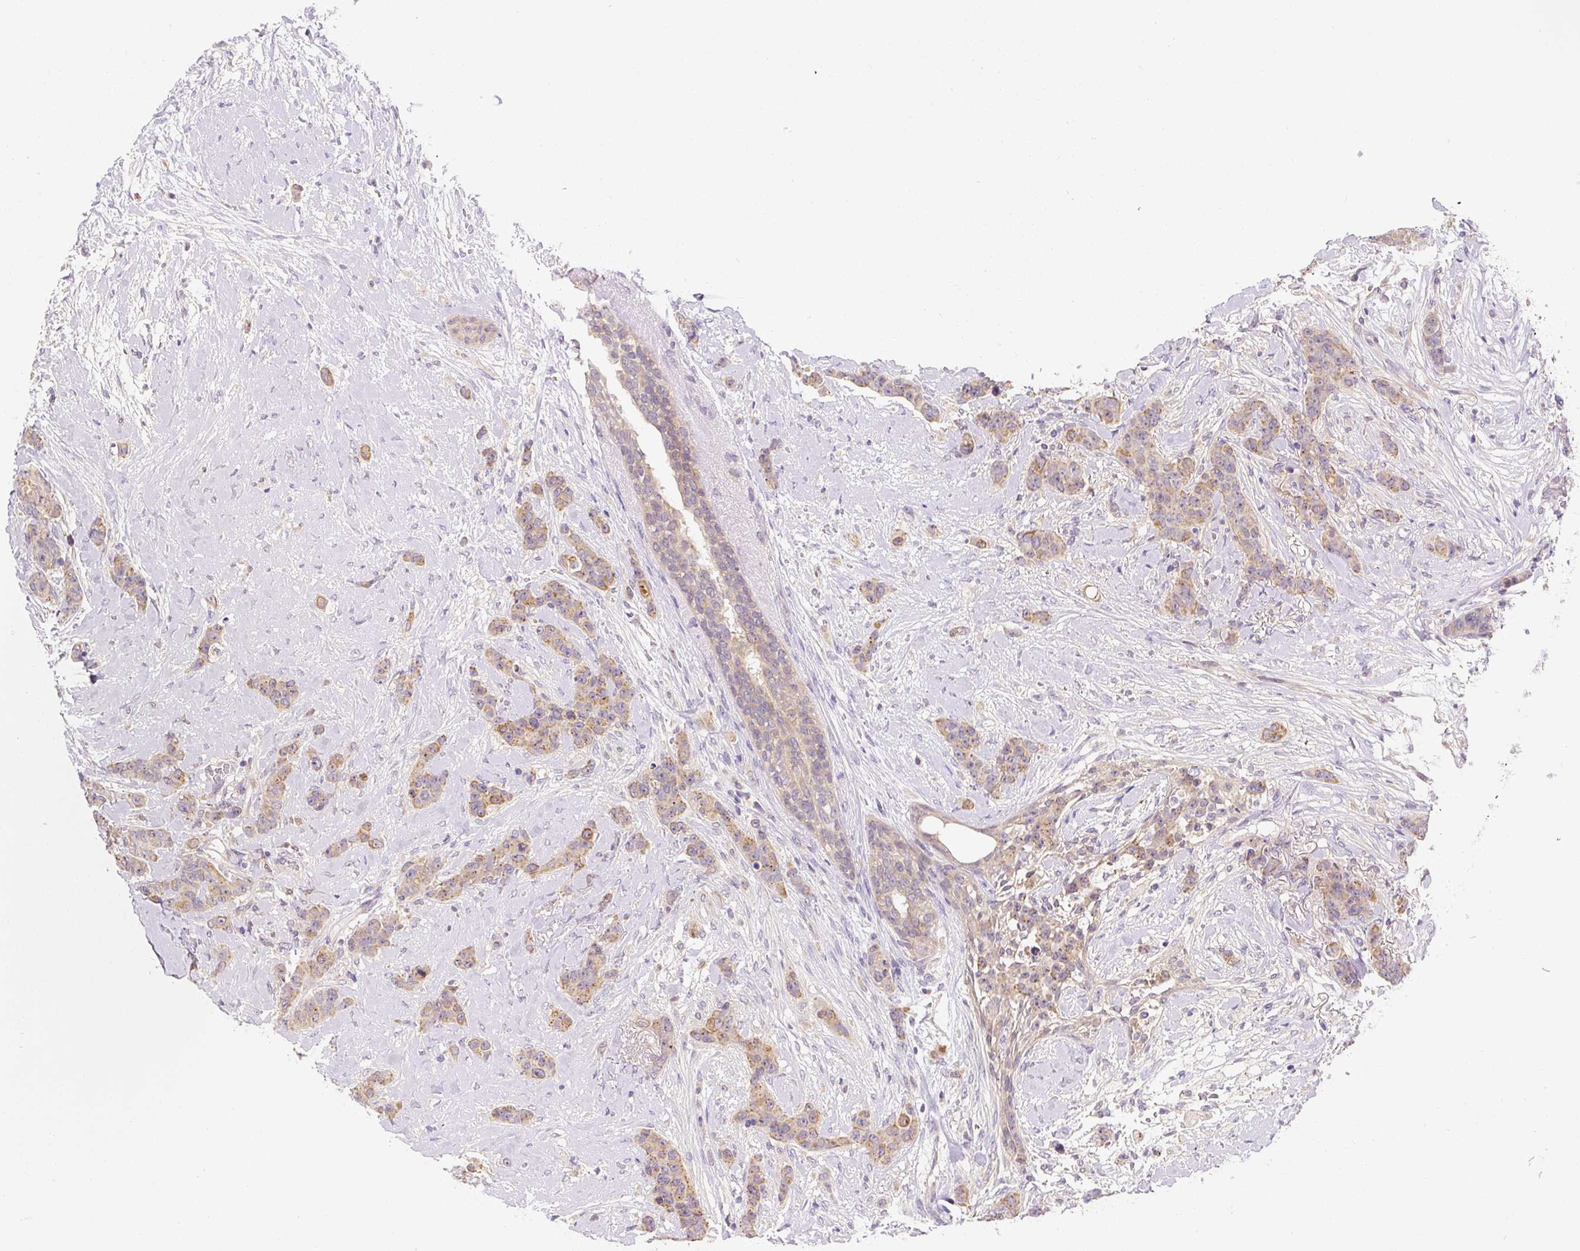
{"staining": {"intensity": "moderate", "quantity": ">75%", "location": "cytoplasmic/membranous"}, "tissue": "breast cancer", "cell_type": "Tumor cells", "image_type": "cancer", "snomed": [{"axis": "morphology", "description": "Duct carcinoma"}, {"axis": "topography", "description": "Breast"}], "caption": "Immunohistochemistry (IHC) of human breast cancer demonstrates medium levels of moderate cytoplasmic/membranous expression in approximately >75% of tumor cells.", "gene": "PLA2G4A", "patient": {"sex": "female", "age": 40}}